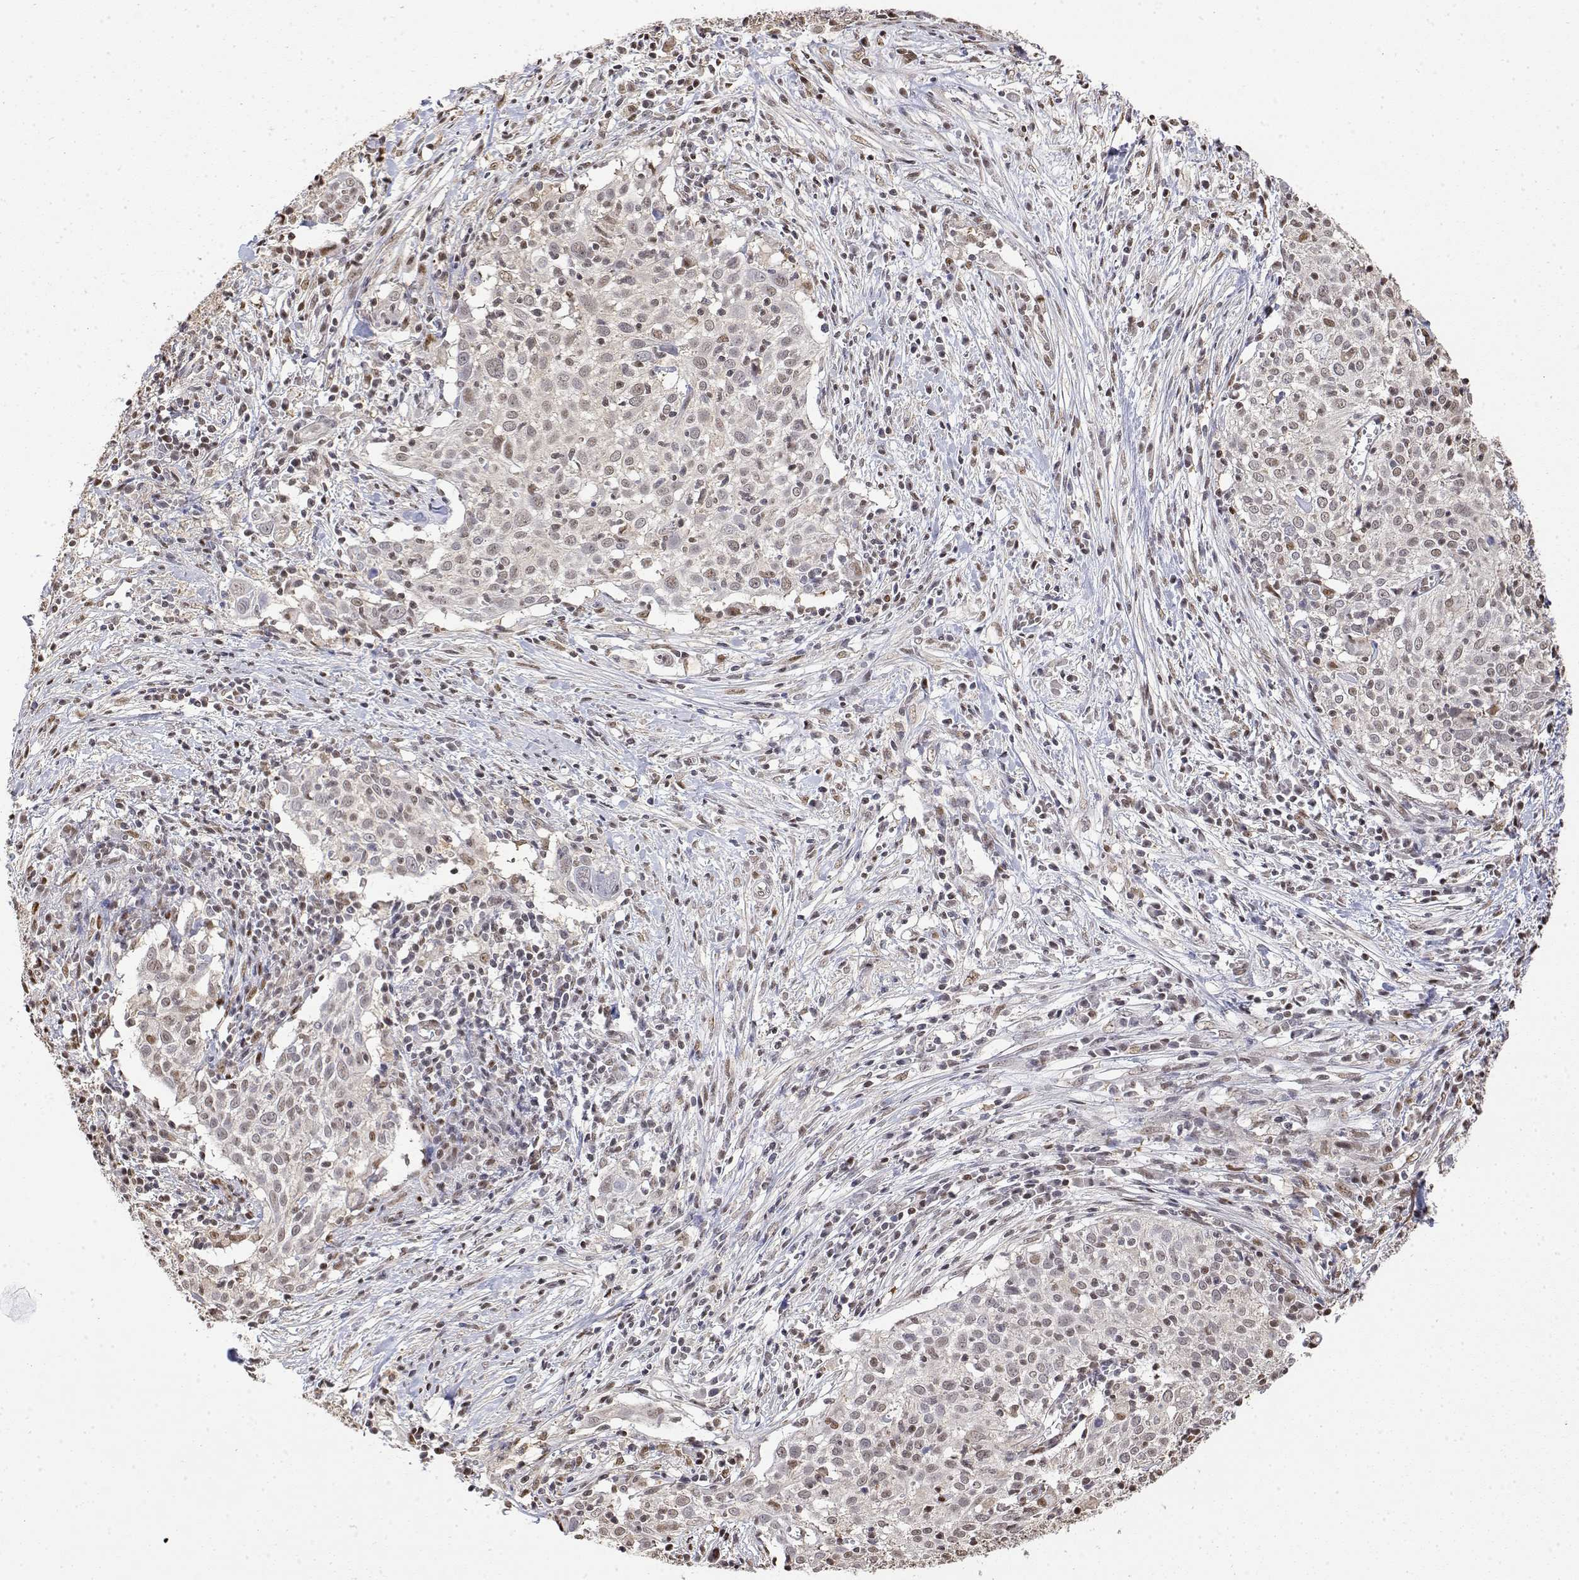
{"staining": {"intensity": "weak", "quantity": "<25%", "location": "nuclear"}, "tissue": "cervical cancer", "cell_type": "Tumor cells", "image_type": "cancer", "snomed": [{"axis": "morphology", "description": "Squamous cell carcinoma, NOS"}, {"axis": "topography", "description": "Cervix"}], "caption": "IHC micrograph of neoplastic tissue: cervical cancer stained with DAB (3,3'-diaminobenzidine) displays no significant protein positivity in tumor cells.", "gene": "TPI1", "patient": {"sex": "female", "age": 39}}